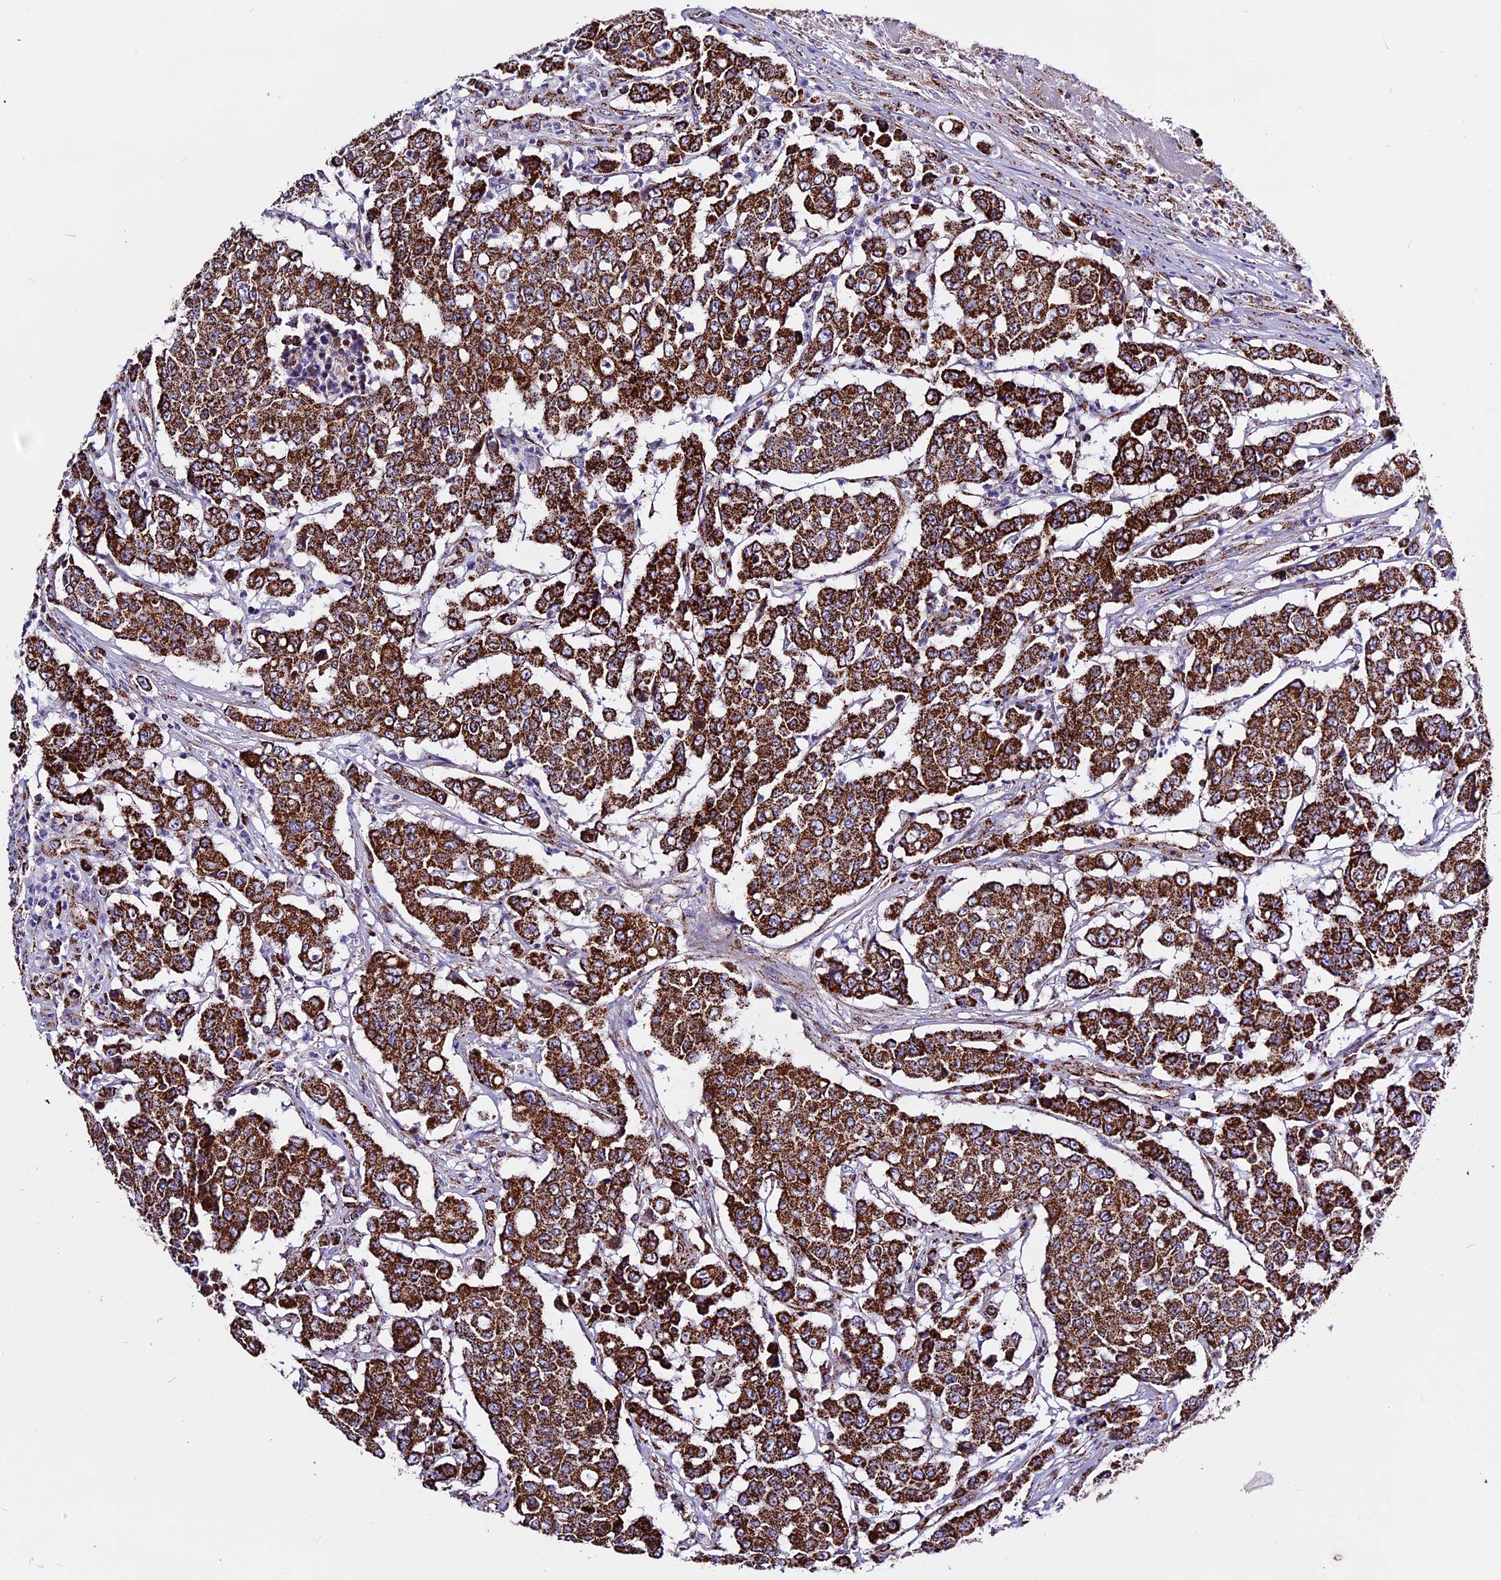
{"staining": {"intensity": "strong", "quantity": ">75%", "location": "cytoplasmic/membranous"}, "tissue": "colorectal cancer", "cell_type": "Tumor cells", "image_type": "cancer", "snomed": [{"axis": "morphology", "description": "Adenocarcinoma, NOS"}, {"axis": "topography", "description": "Colon"}], "caption": "Immunohistochemical staining of human adenocarcinoma (colorectal) demonstrates high levels of strong cytoplasmic/membranous protein expression in approximately >75% of tumor cells. The protein is stained brown, and the nuclei are stained in blue (DAB IHC with brightfield microscopy, high magnification).", "gene": "CX3CL1", "patient": {"sex": "male", "age": 51}}